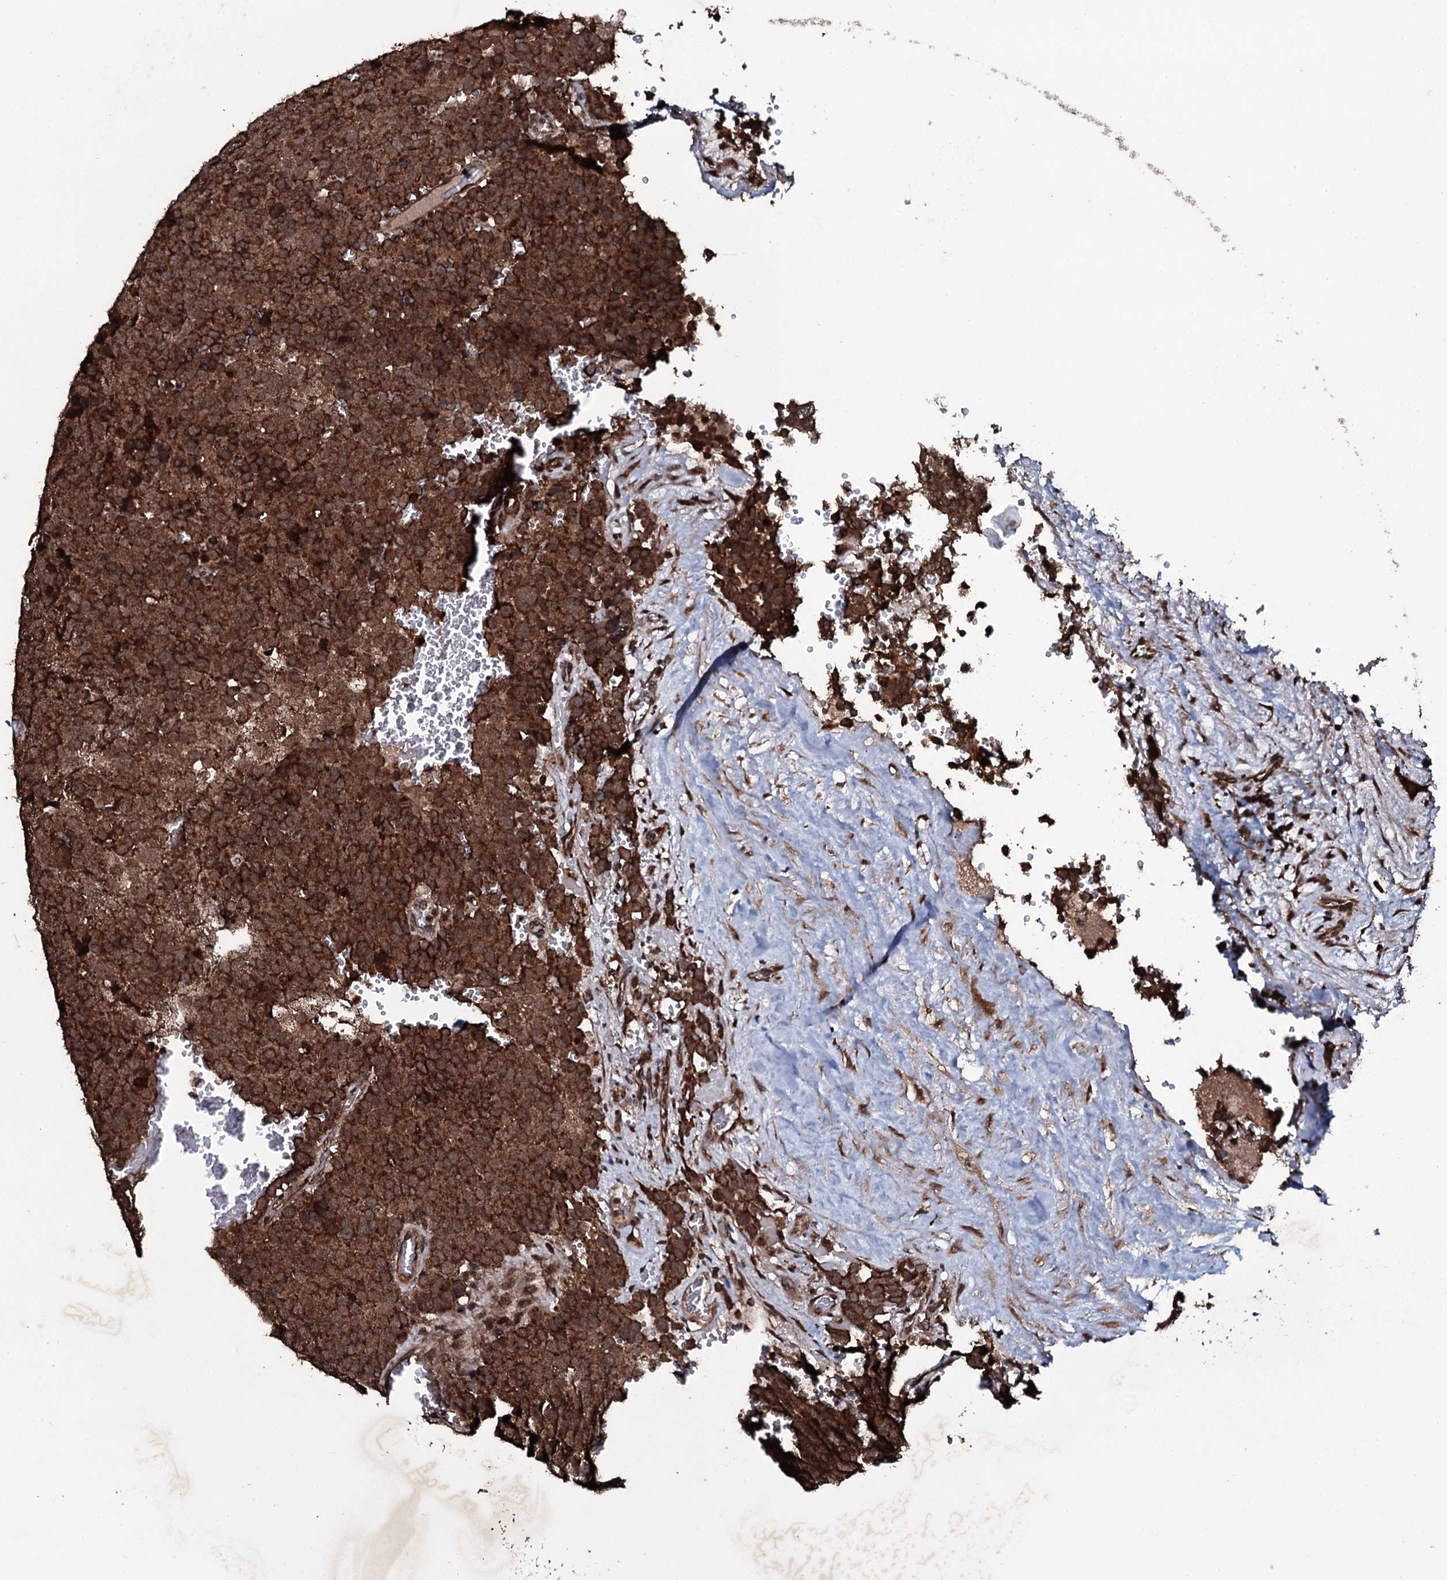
{"staining": {"intensity": "strong", "quantity": ">75%", "location": "cytoplasmic/membranous"}, "tissue": "testis cancer", "cell_type": "Tumor cells", "image_type": "cancer", "snomed": [{"axis": "morphology", "description": "Seminoma, NOS"}, {"axis": "topography", "description": "Testis"}], "caption": "Immunohistochemistry image of testis cancer stained for a protein (brown), which shows high levels of strong cytoplasmic/membranous staining in about >75% of tumor cells.", "gene": "MRPS31", "patient": {"sex": "male", "age": 71}}